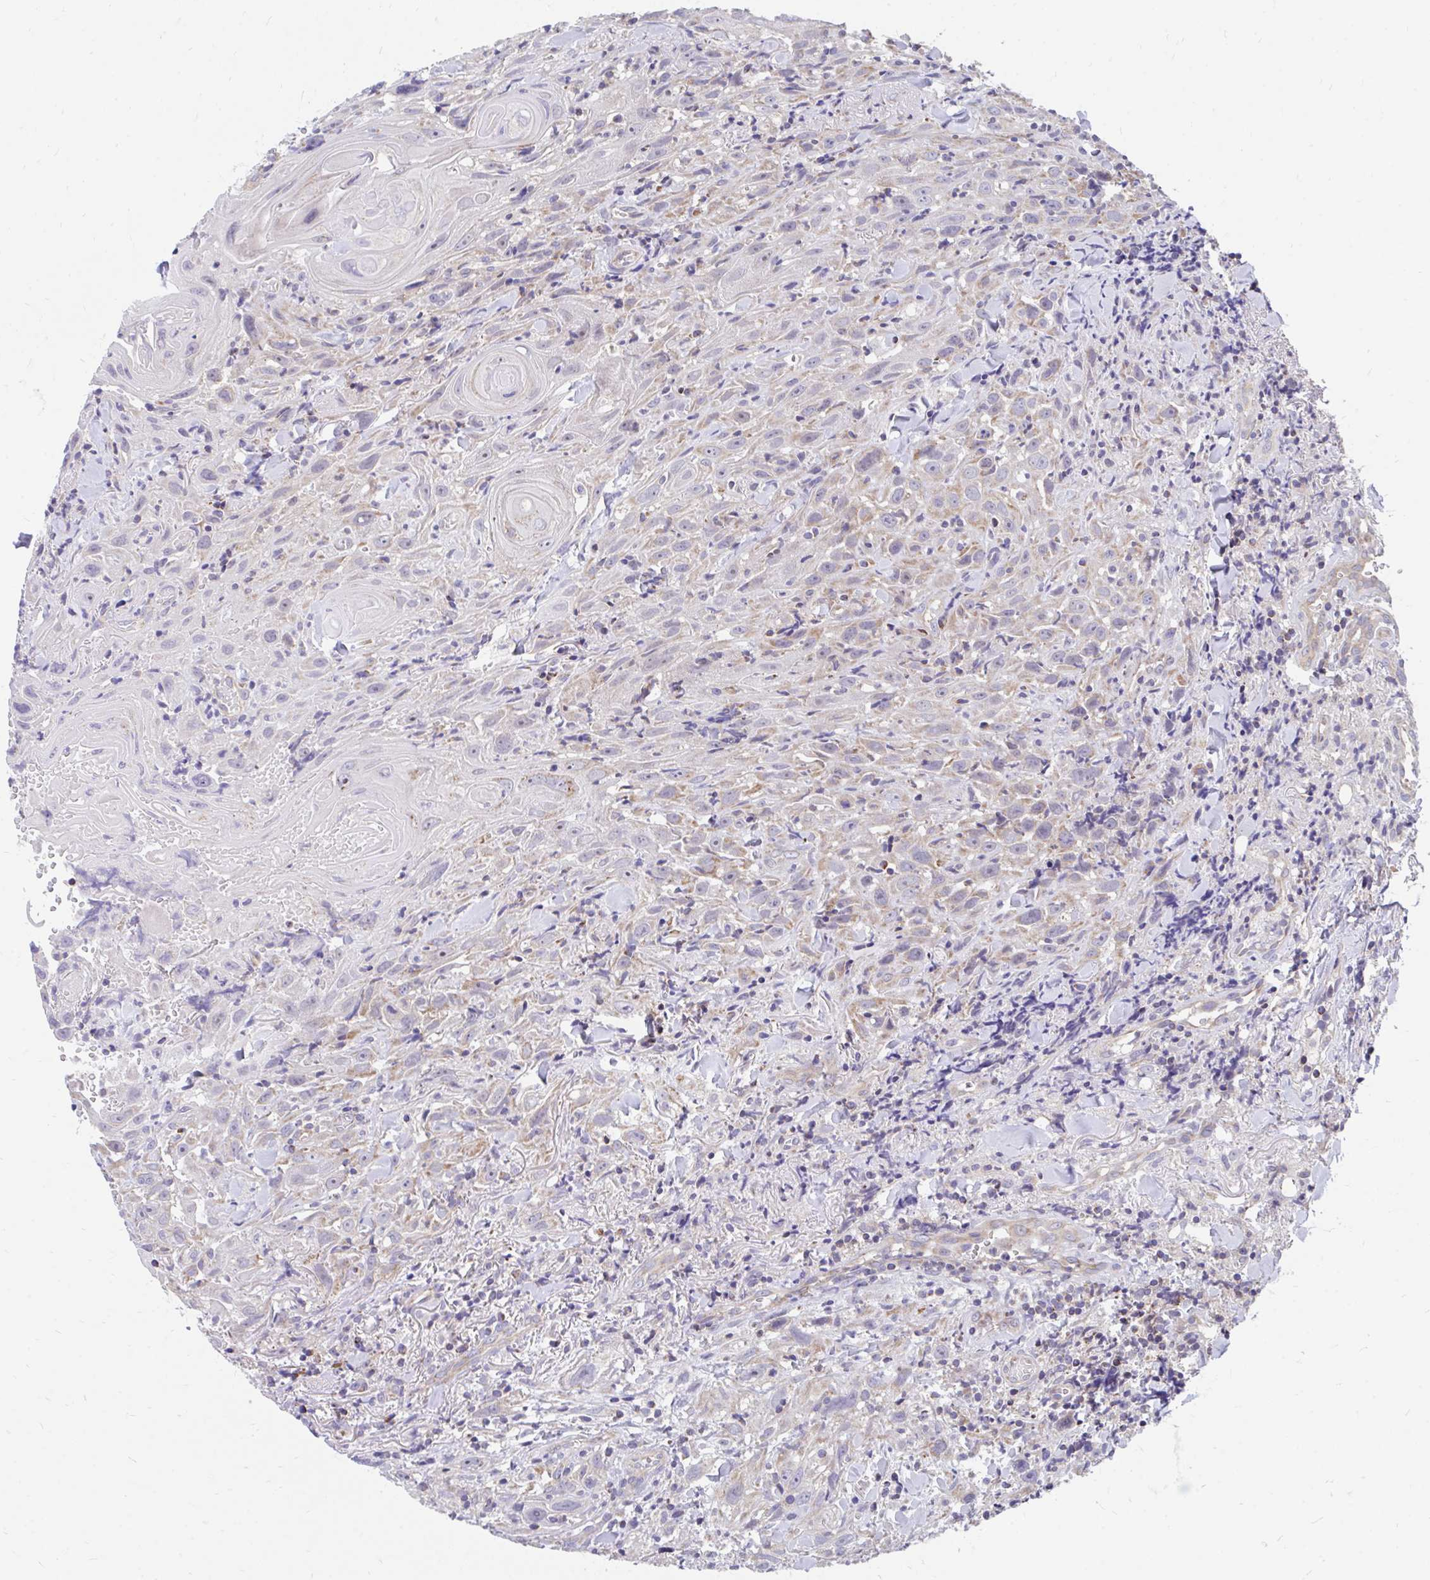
{"staining": {"intensity": "moderate", "quantity": "25%-75%", "location": "cytoplasmic/membranous"}, "tissue": "head and neck cancer", "cell_type": "Tumor cells", "image_type": "cancer", "snomed": [{"axis": "morphology", "description": "Squamous cell carcinoma, NOS"}, {"axis": "topography", "description": "Head-Neck"}], "caption": "Head and neck cancer (squamous cell carcinoma) tissue shows moderate cytoplasmic/membranous staining in about 25%-75% of tumor cells", "gene": "FHIP1B", "patient": {"sex": "female", "age": 95}}